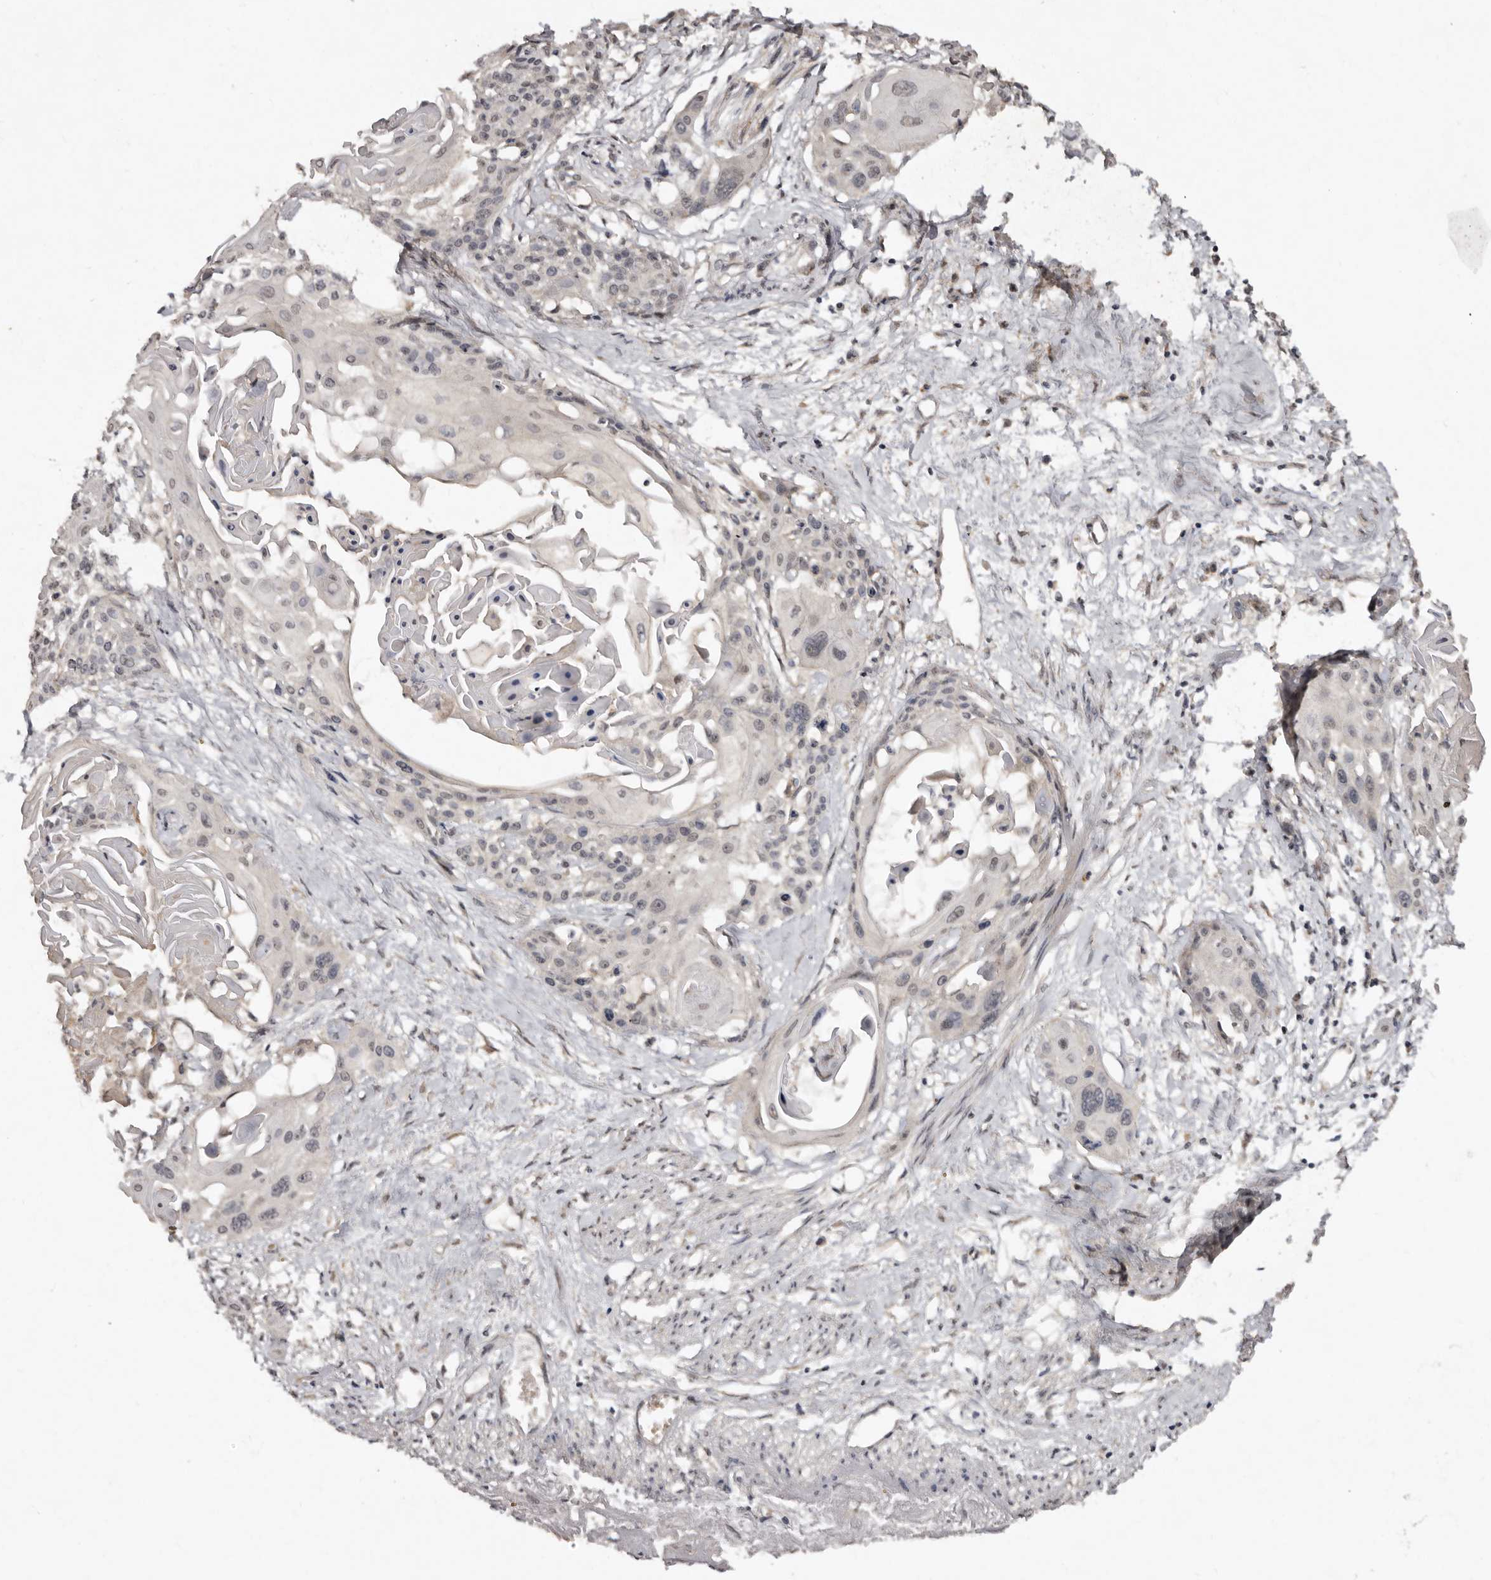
{"staining": {"intensity": "weak", "quantity": "<25%", "location": "cytoplasmic/membranous,nuclear"}, "tissue": "cervical cancer", "cell_type": "Tumor cells", "image_type": "cancer", "snomed": [{"axis": "morphology", "description": "Squamous cell carcinoma, NOS"}, {"axis": "topography", "description": "Cervix"}], "caption": "Tumor cells show no significant staining in cervical squamous cell carcinoma. (Immunohistochemistry (ihc), brightfield microscopy, high magnification).", "gene": "ABL1", "patient": {"sex": "female", "age": 57}}